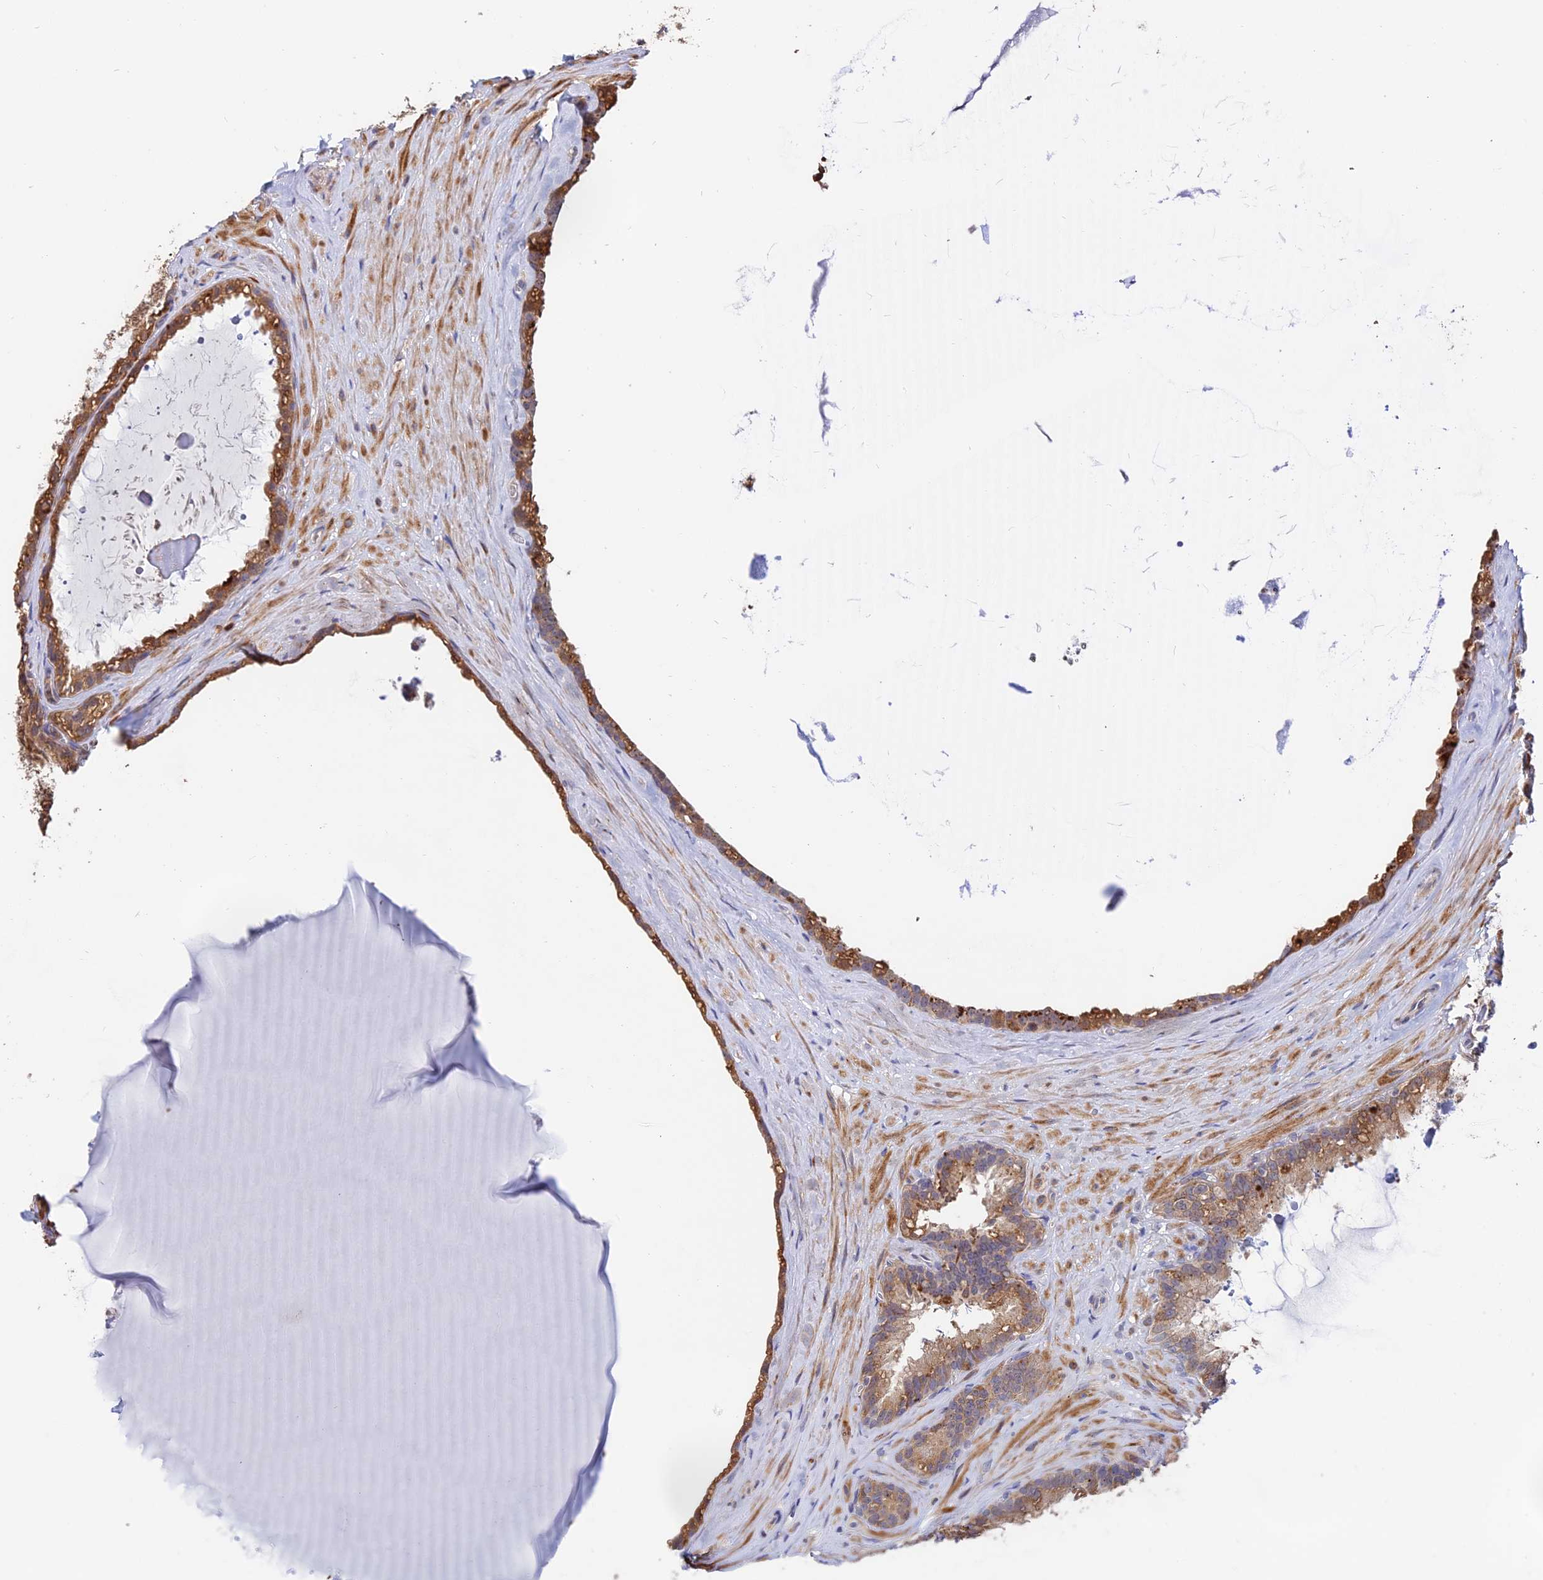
{"staining": {"intensity": "moderate", "quantity": ">75%", "location": "cytoplasmic/membranous"}, "tissue": "seminal vesicle", "cell_type": "Glandular cells", "image_type": "normal", "snomed": [{"axis": "morphology", "description": "Normal tissue, NOS"}, {"axis": "topography", "description": "Prostate"}, {"axis": "topography", "description": "Seminal veicle"}], "caption": "This photomicrograph exhibits benign seminal vesicle stained with IHC to label a protein in brown. The cytoplasmic/membranous of glandular cells show moderate positivity for the protein. Nuclei are counter-stained blue.", "gene": "ACTR5", "patient": {"sex": "male", "age": 79}}